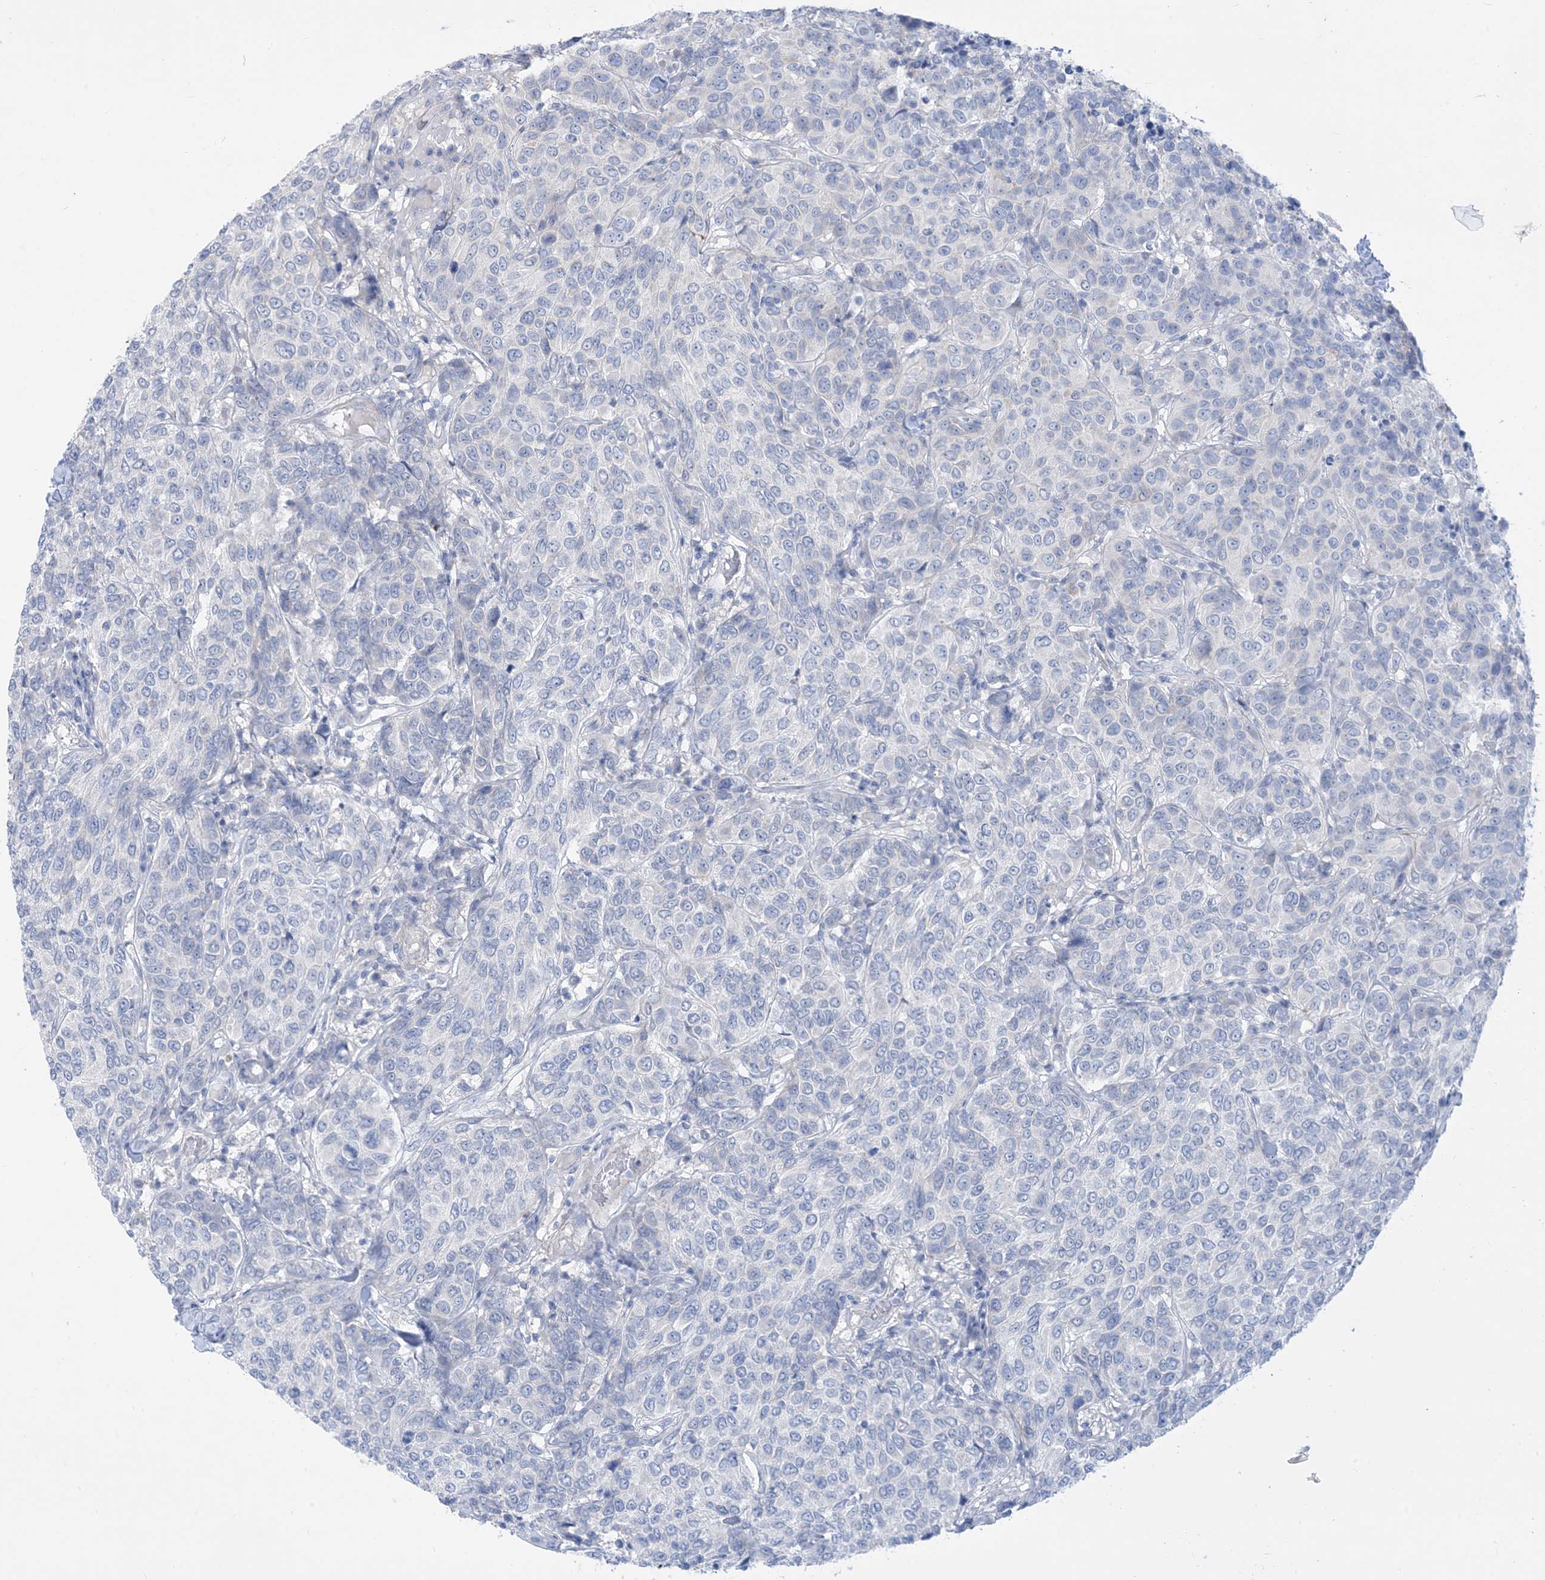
{"staining": {"intensity": "negative", "quantity": "none", "location": "none"}, "tissue": "breast cancer", "cell_type": "Tumor cells", "image_type": "cancer", "snomed": [{"axis": "morphology", "description": "Duct carcinoma"}, {"axis": "topography", "description": "Breast"}], "caption": "Protein analysis of breast invasive ductal carcinoma displays no significant positivity in tumor cells.", "gene": "MARS2", "patient": {"sex": "female", "age": 55}}